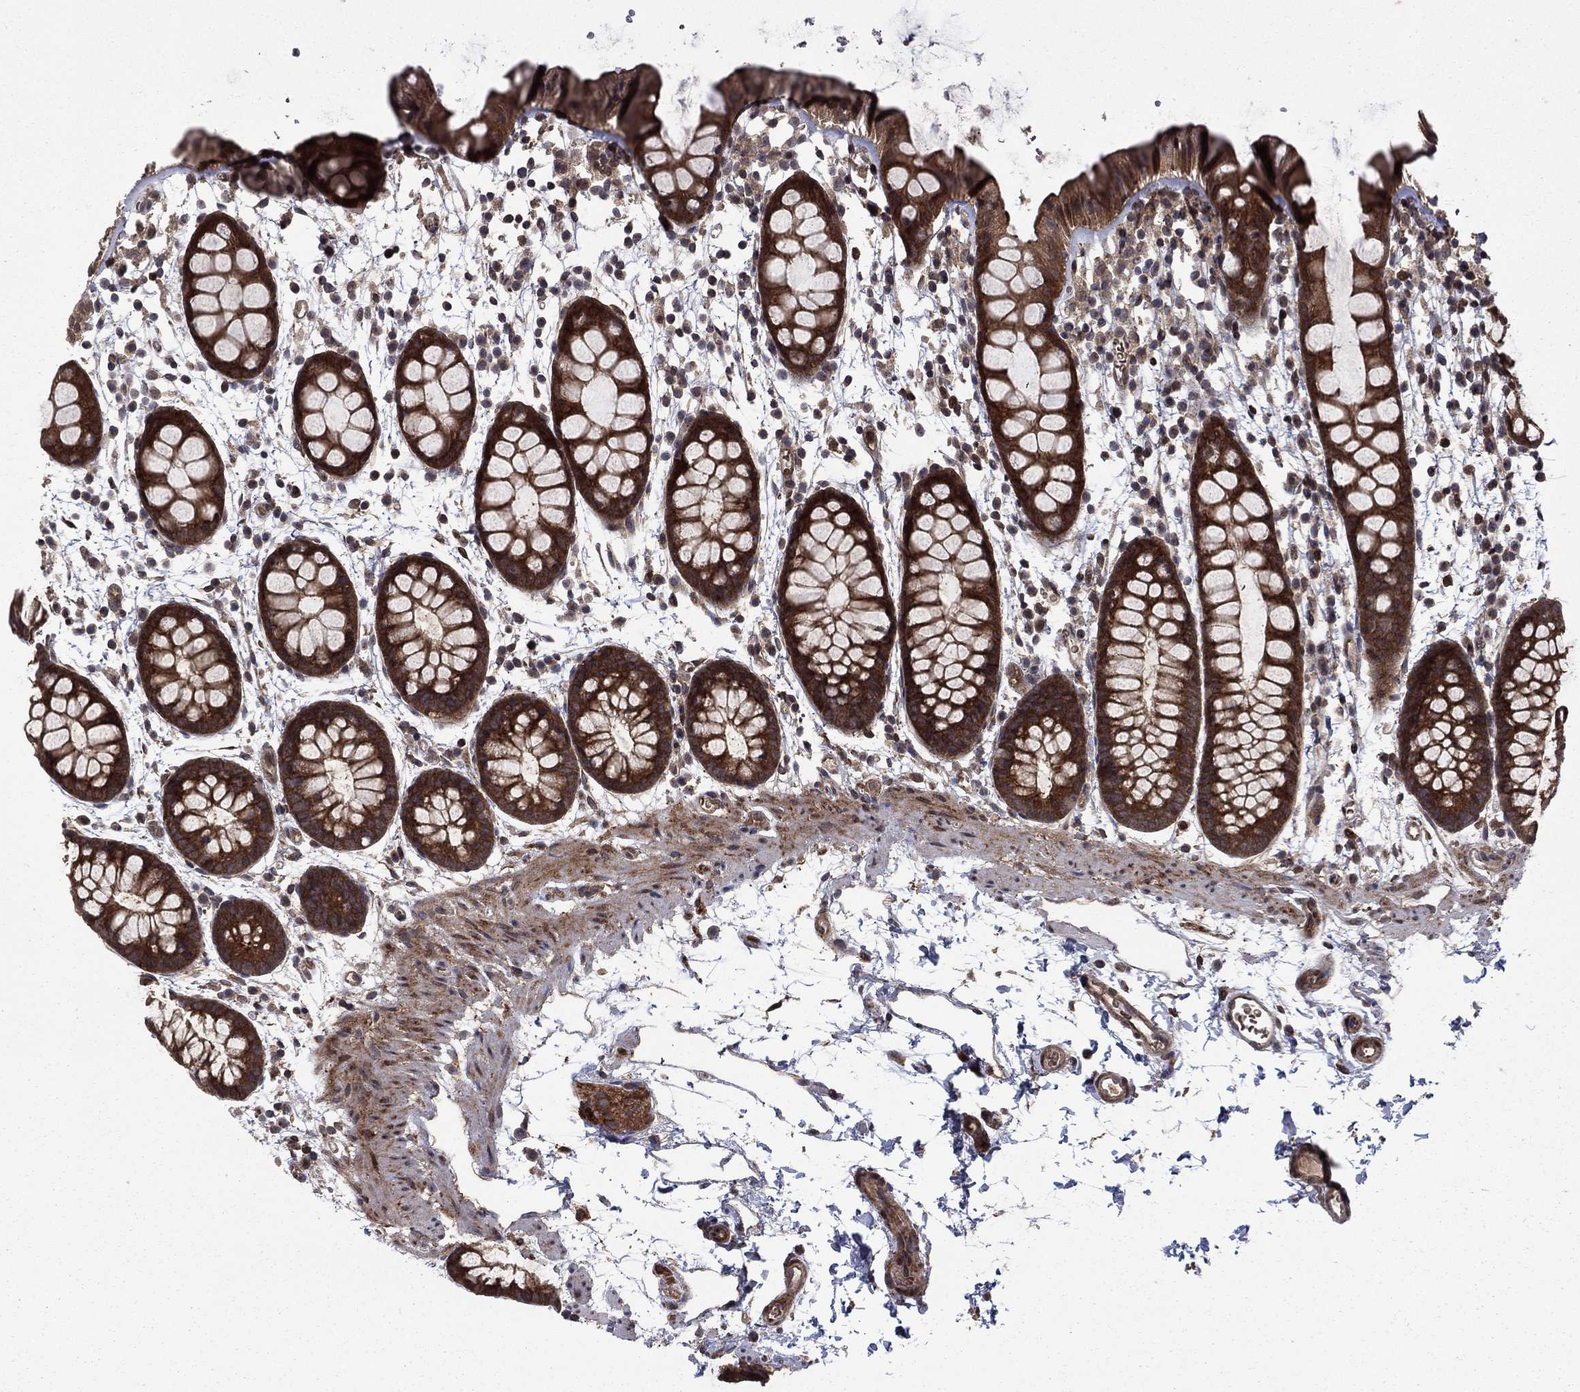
{"staining": {"intensity": "strong", "quantity": ">75%", "location": "cytoplasmic/membranous"}, "tissue": "rectum", "cell_type": "Glandular cells", "image_type": "normal", "snomed": [{"axis": "morphology", "description": "Normal tissue, NOS"}, {"axis": "topography", "description": "Rectum"}], "caption": "This histopathology image demonstrates immunohistochemistry staining of unremarkable human rectum, with high strong cytoplasmic/membranous expression in approximately >75% of glandular cells.", "gene": "HDAC4", "patient": {"sex": "male", "age": 57}}